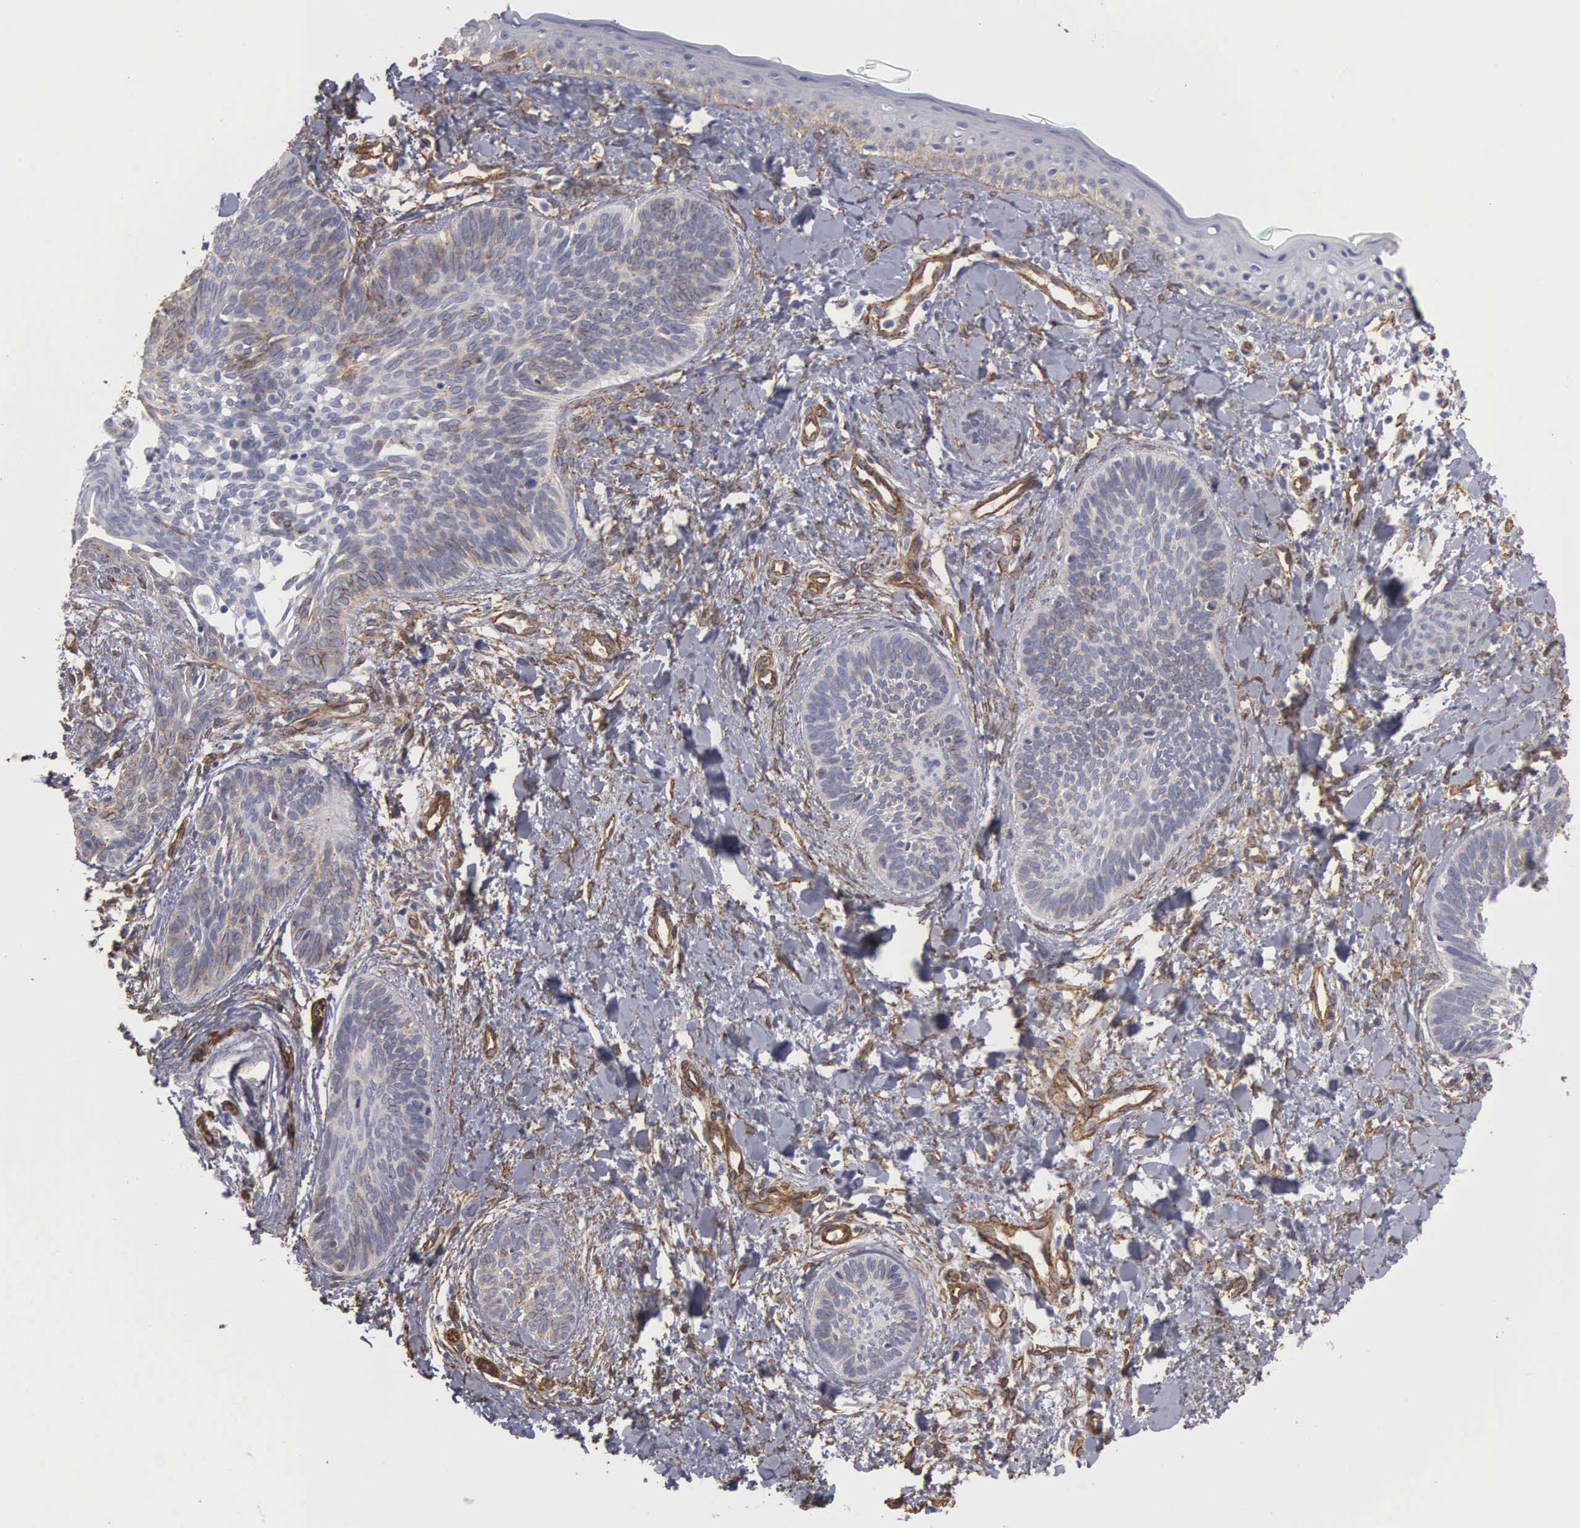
{"staining": {"intensity": "moderate", "quantity": "25%-75%", "location": "cytoplasmic/membranous"}, "tissue": "skin cancer", "cell_type": "Tumor cells", "image_type": "cancer", "snomed": [{"axis": "morphology", "description": "Basal cell carcinoma"}, {"axis": "topography", "description": "Skin"}], "caption": "Skin cancer (basal cell carcinoma) was stained to show a protein in brown. There is medium levels of moderate cytoplasmic/membranous positivity in about 25%-75% of tumor cells. (DAB = brown stain, brightfield microscopy at high magnification).", "gene": "MAGEB10", "patient": {"sex": "female", "age": 81}}